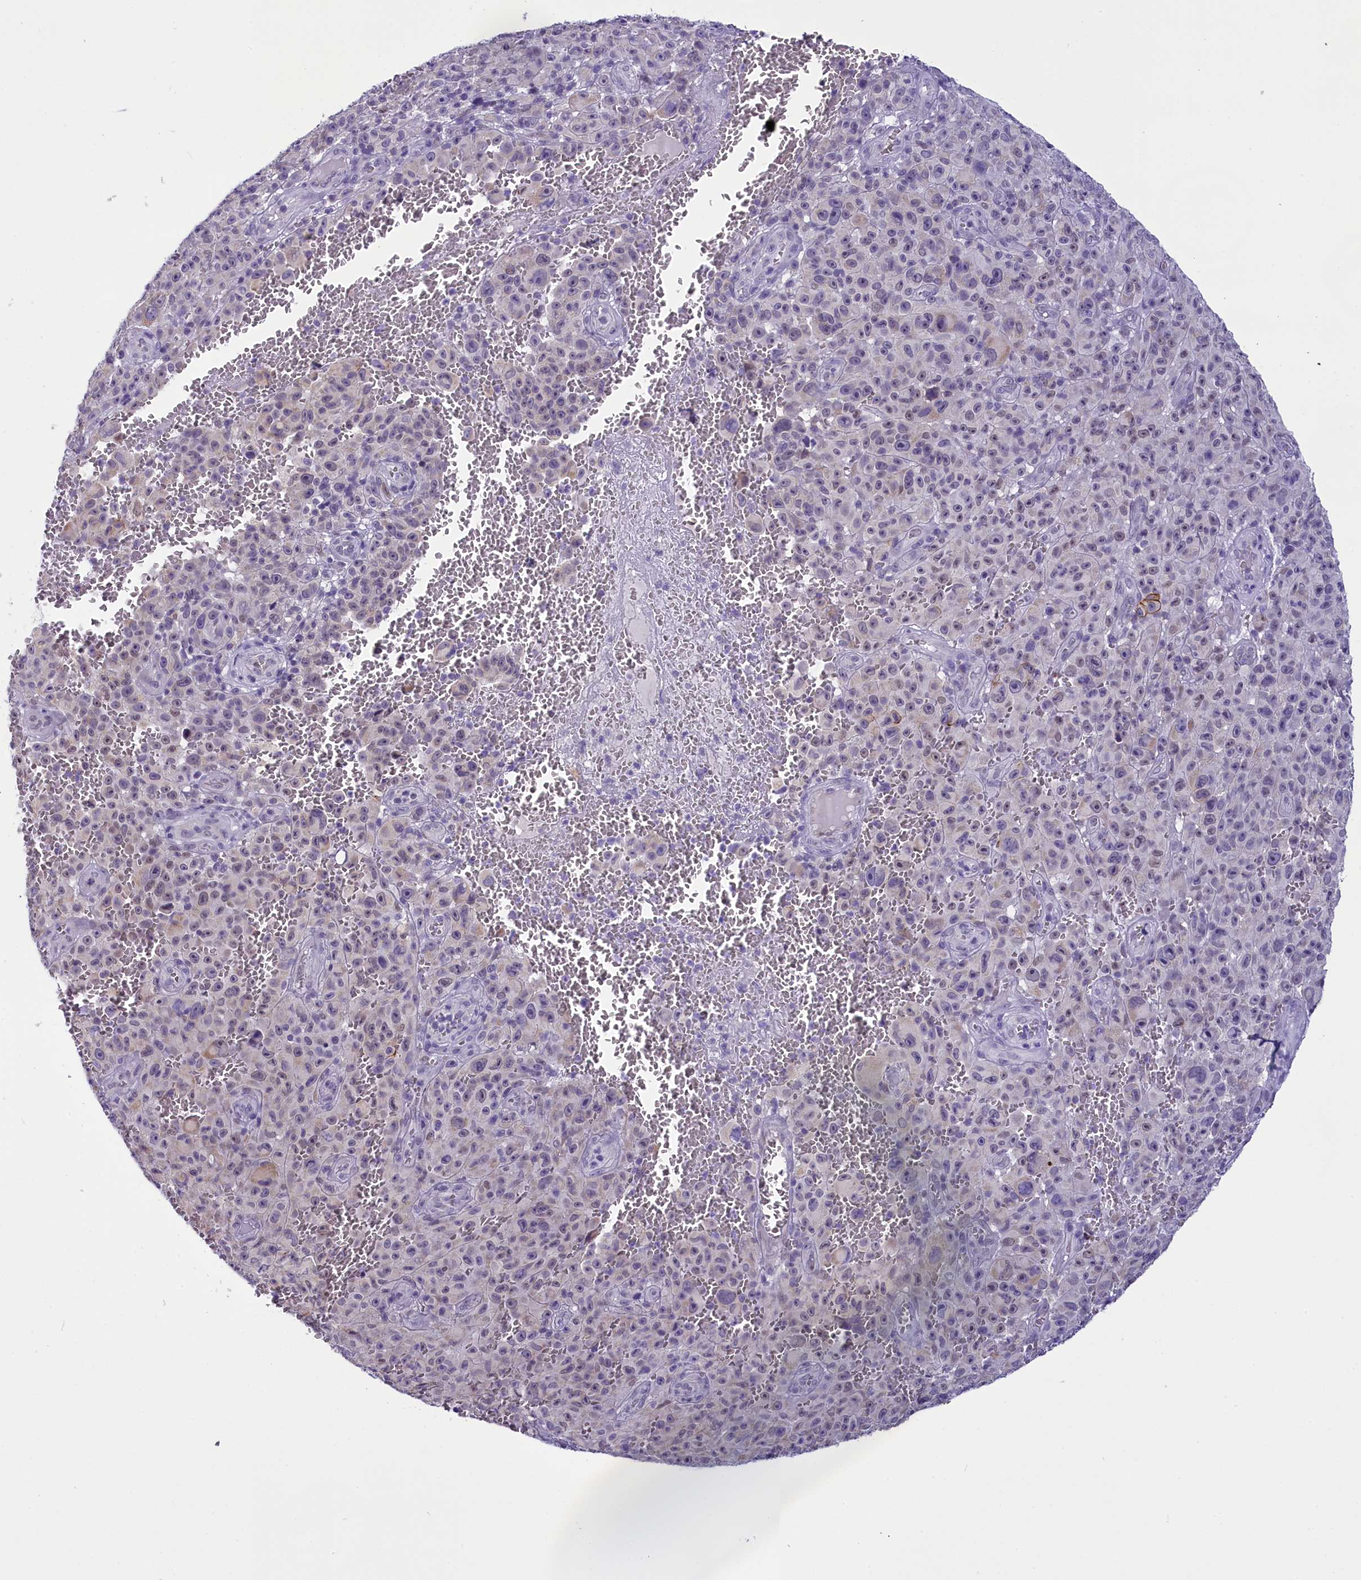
{"staining": {"intensity": "negative", "quantity": "none", "location": "none"}, "tissue": "melanoma", "cell_type": "Tumor cells", "image_type": "cancer", "snomed": [{"axis": "morphology", "description": "Malignant melanoma, NOS"}, {"axis": "topography", "description": "Skin"}], "caption": "IHC photomicrograph of human malignant melanoma stained for a protein (brown), which shows no staining in tumor cells.", "gene": "OSGEP", "patient": {"sex": "female", "age": 82}}